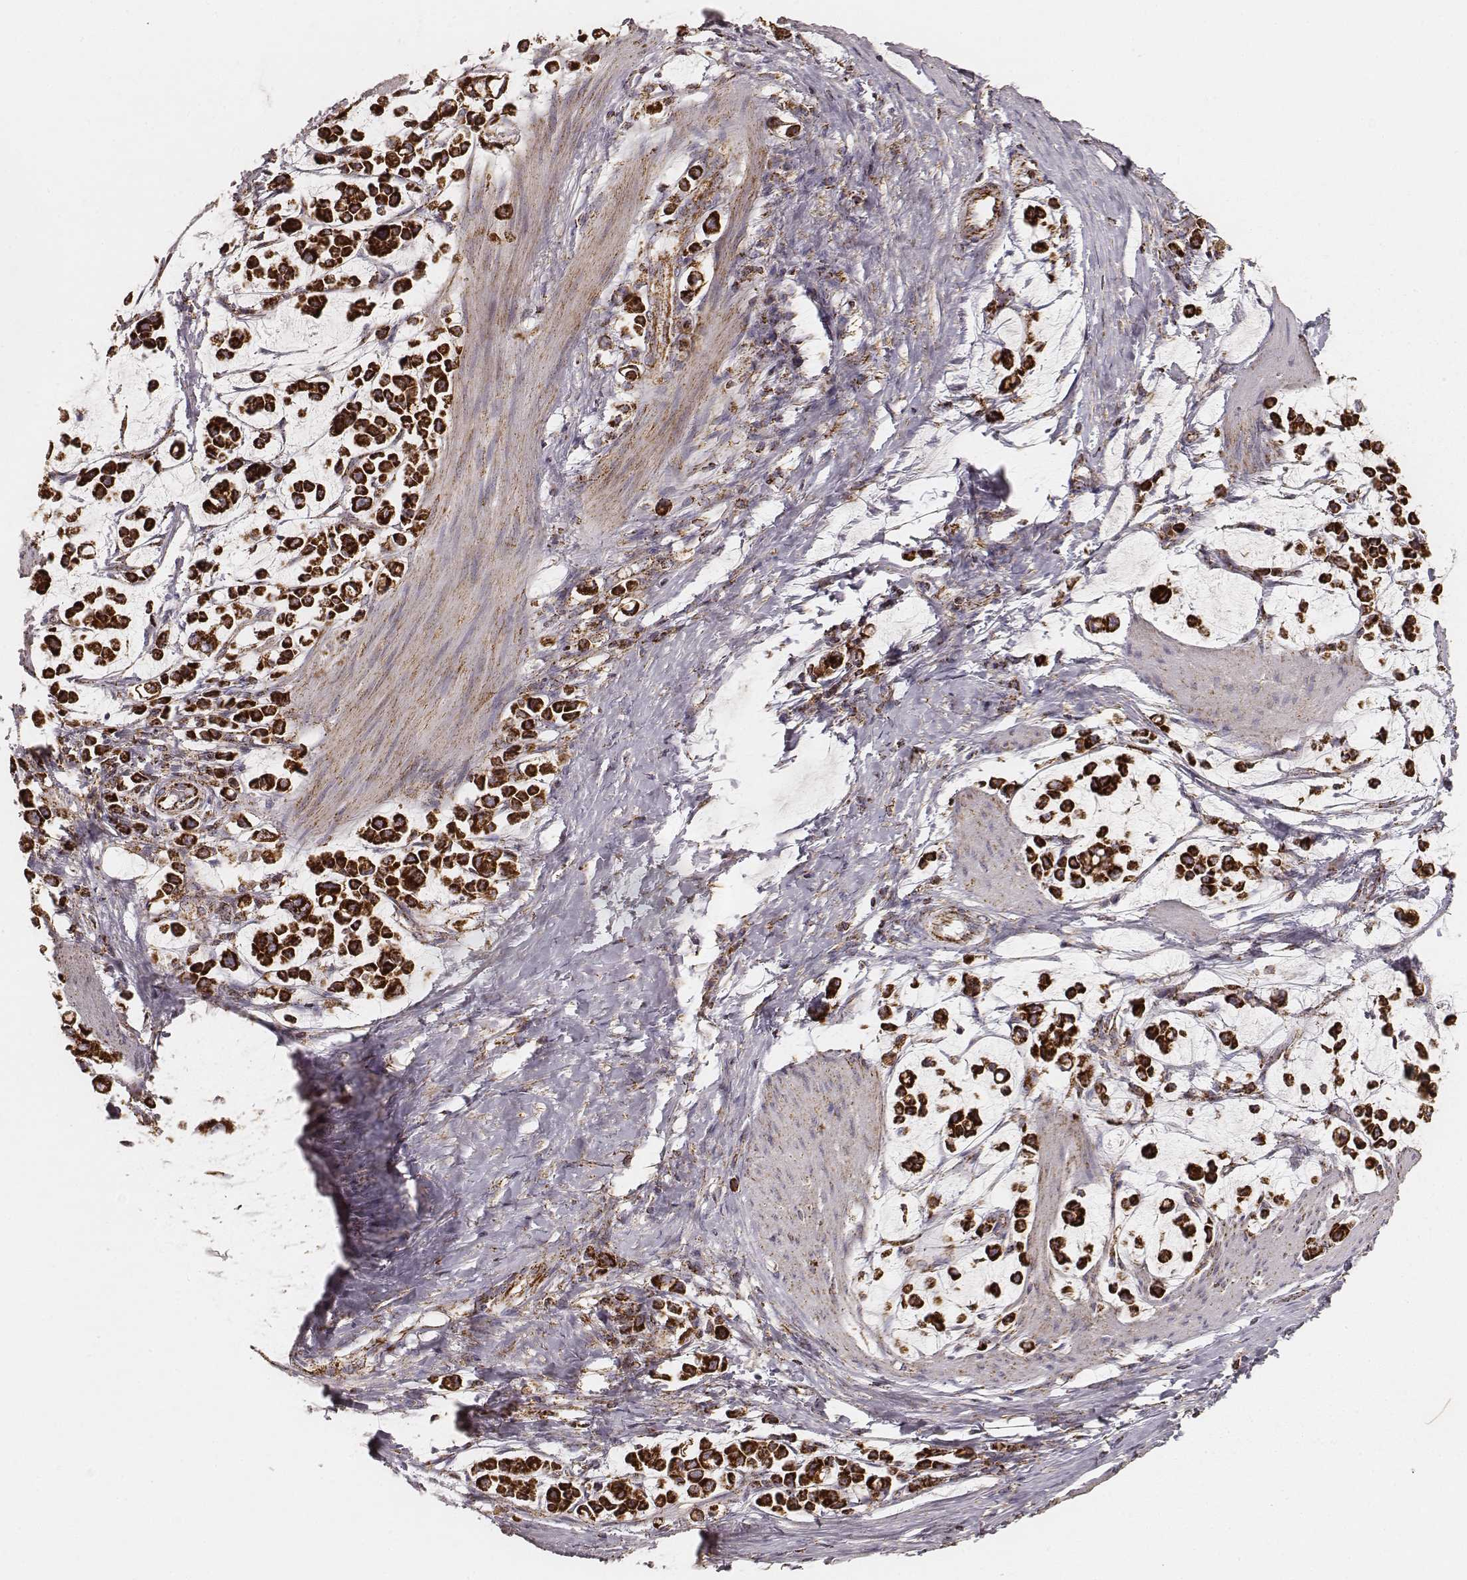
{"staining": {"intensity": "strong", "quantity": ">75%", "location": "cytoplasmic/membranous"}, "tissue": "stomach cancer", "cell_type": "Tumor cells", "image_type": "cancer", "snomed": [{"axis": "morphology", "description": "Adenocarcinoma, NOS"}, {"axis": "topography", "description": "Stomach"}], "caption": "Human adenocarcinoma (stomach) stained with a brown dye exhibits strong cytoplasmic/membranous positive expression in about >75% of tumor cells.", "gene": "CS", "patient": {"sex": "male", "age": 82}}